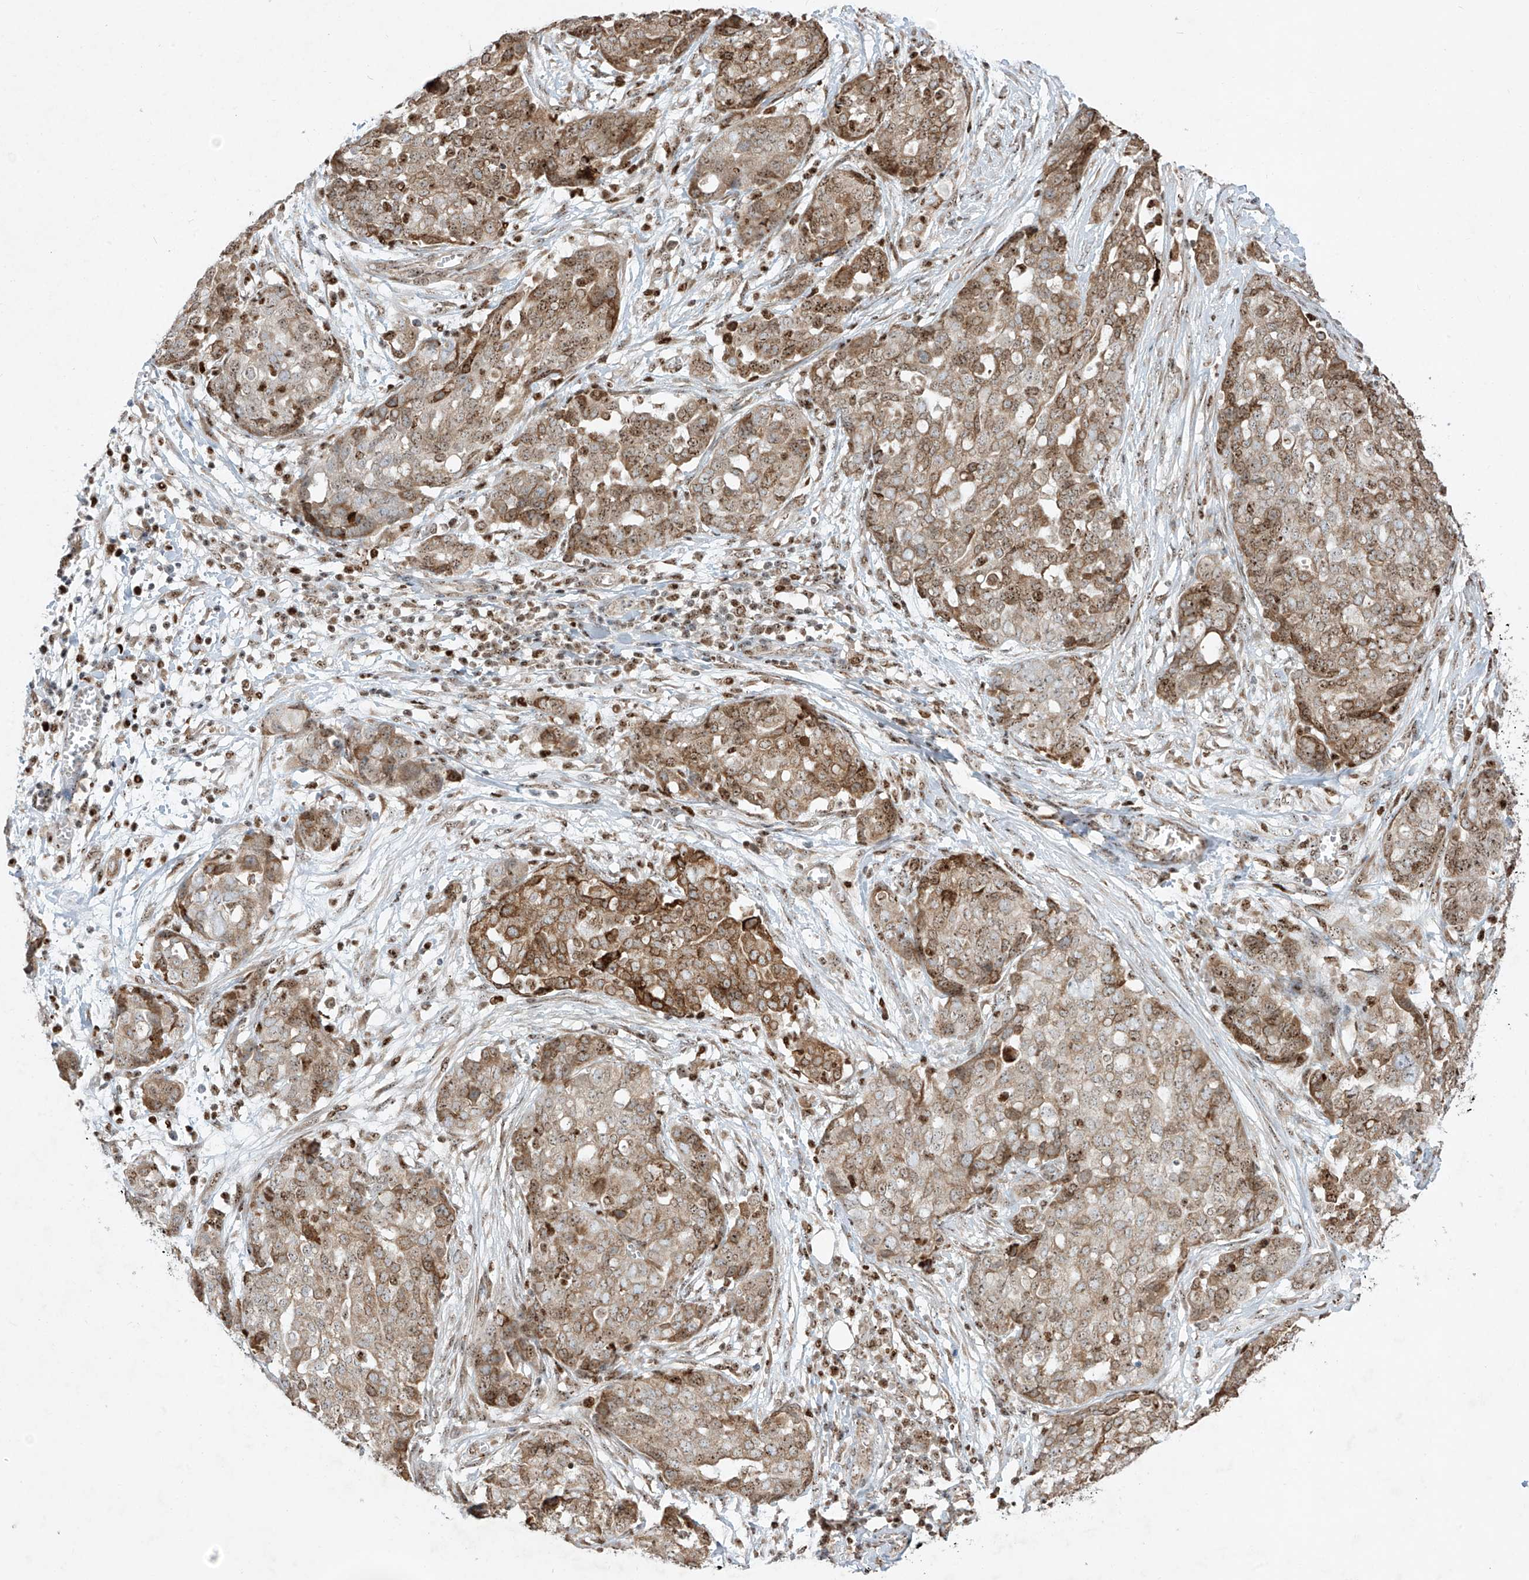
{"staining": {"intensity": "moderate", "quantity": ">75%", "location": "cytoplasmic/membranous,nuclear"}, "tissue": "ovarian cancer", "cell_type": "Tumor cells", "image_type": "cancer", "snomed": [{"axis": "morphology", "description": "Cystadenocarcinoma, serous, NOS"}, {"axis": "topography", "description": "Soft tissue"}, {"axis": "topography", "description": "Ovary"}], "caption": "A high-resolution histopathology image shows immunohistochemistry (IHC) staining of ovarian cancer, which shows moderate cytoplasmic/membranous and nuclear expression in about >75% of tumor cells. (IHC, brightfield microscopy, high magnification).", "gene": "ZBTB8A", "patient": {"sex": "female", "age": 57}}